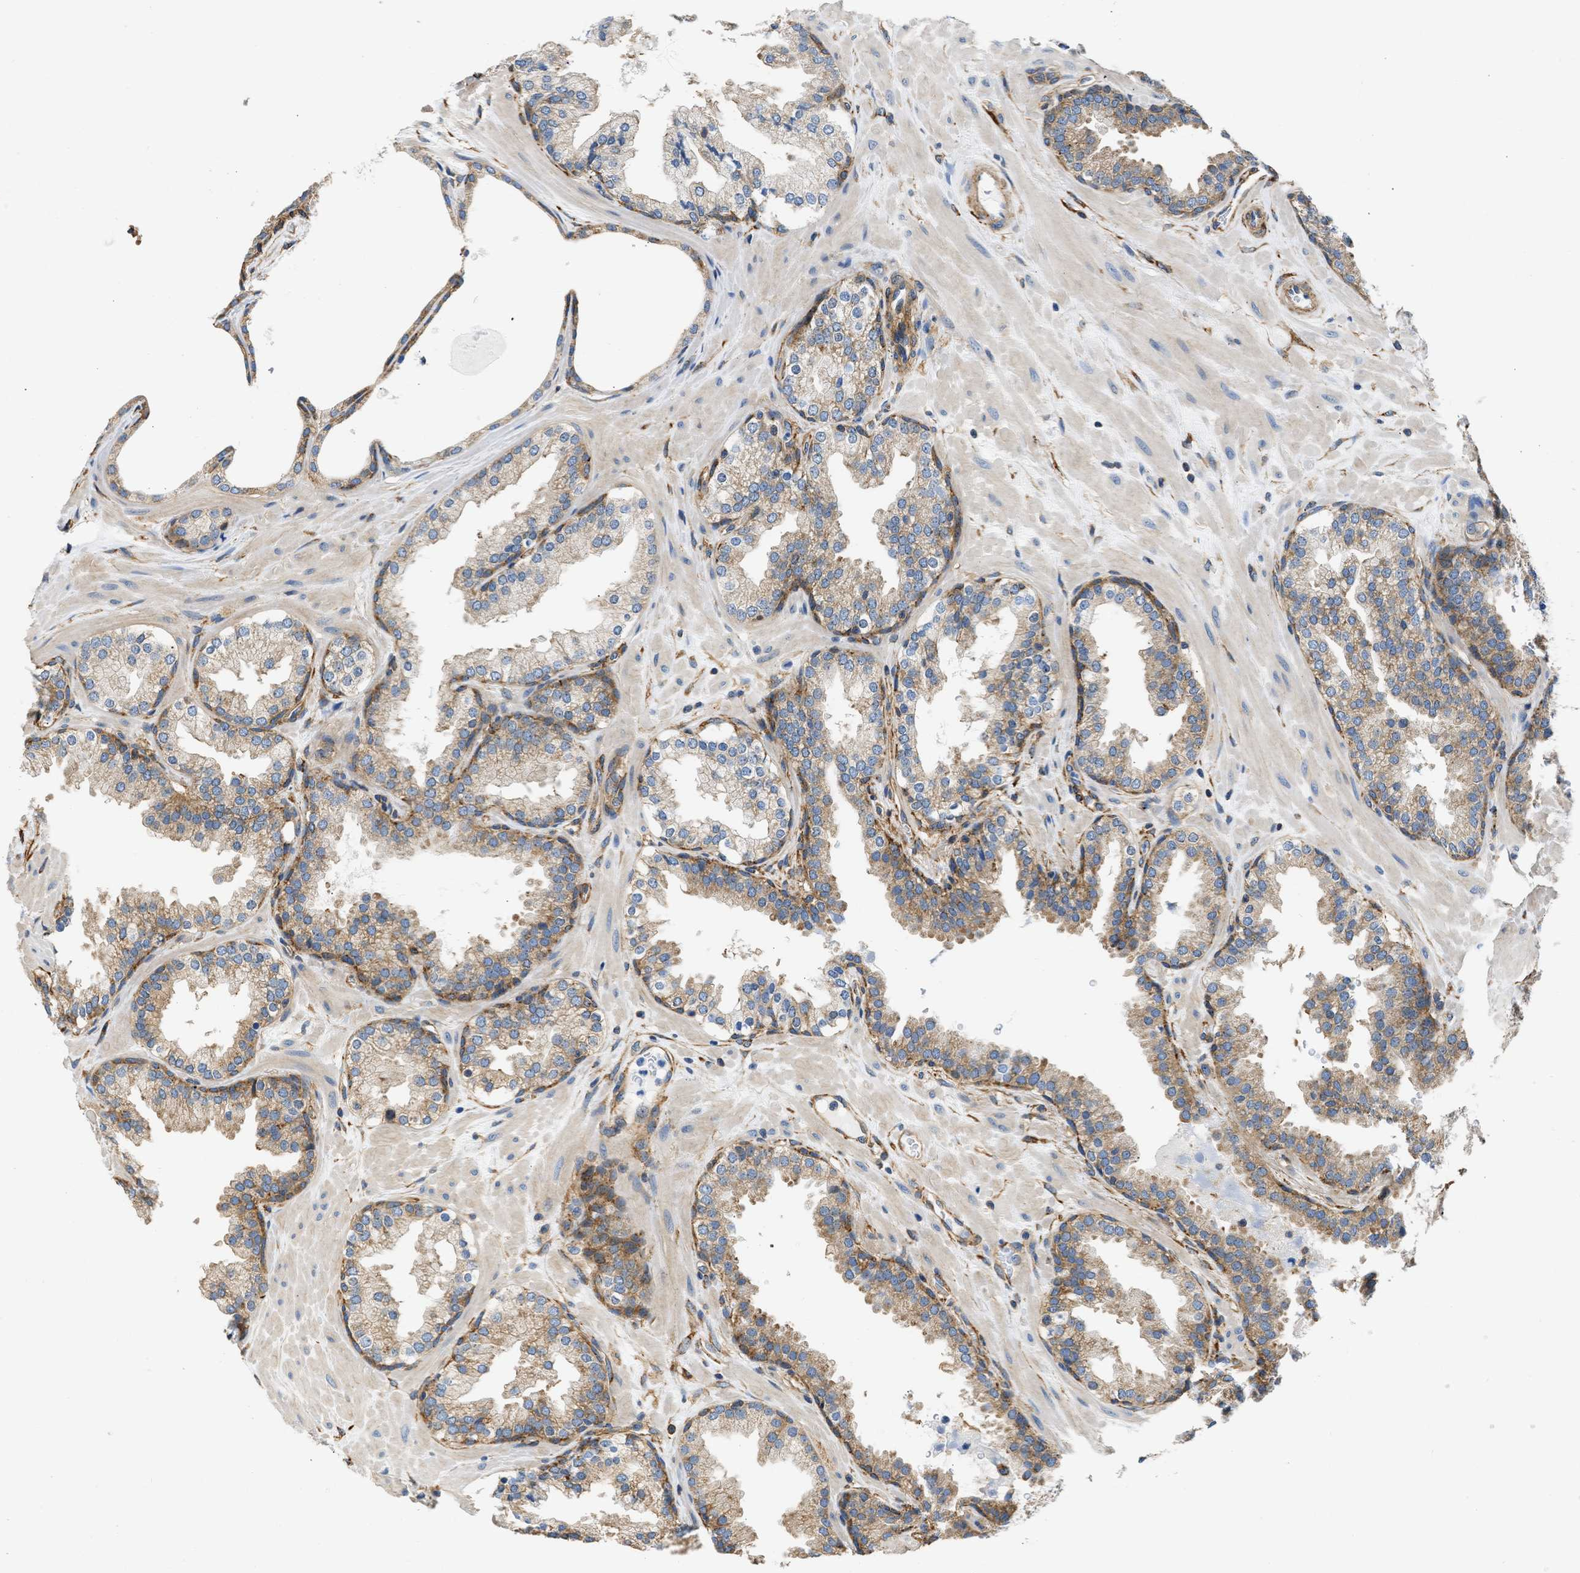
{"staining": {"intensity": "moderate", "quantity": "25%-75%", "location": "cytoplasmic/membranous"}, "tissue": "prostate", "cell_type": "Glandular cells", "image_type": "normal", "snomed": [{"axis": "morphology", "description": "Normal tissue, NOS"}, {"axis": "topography", "description": "Prostate"}], "caption": "Unremarkable prostate exhibits moderate cytoplasmic/membranous expression in approximately 25%-75% of glandular cells, visualized by immunohistochemistry. (Brightfield microscopy of DAB IHC at high magnification).", "gene": "SEPTIN2", "patient": {"sex": "male", "age": 51}}